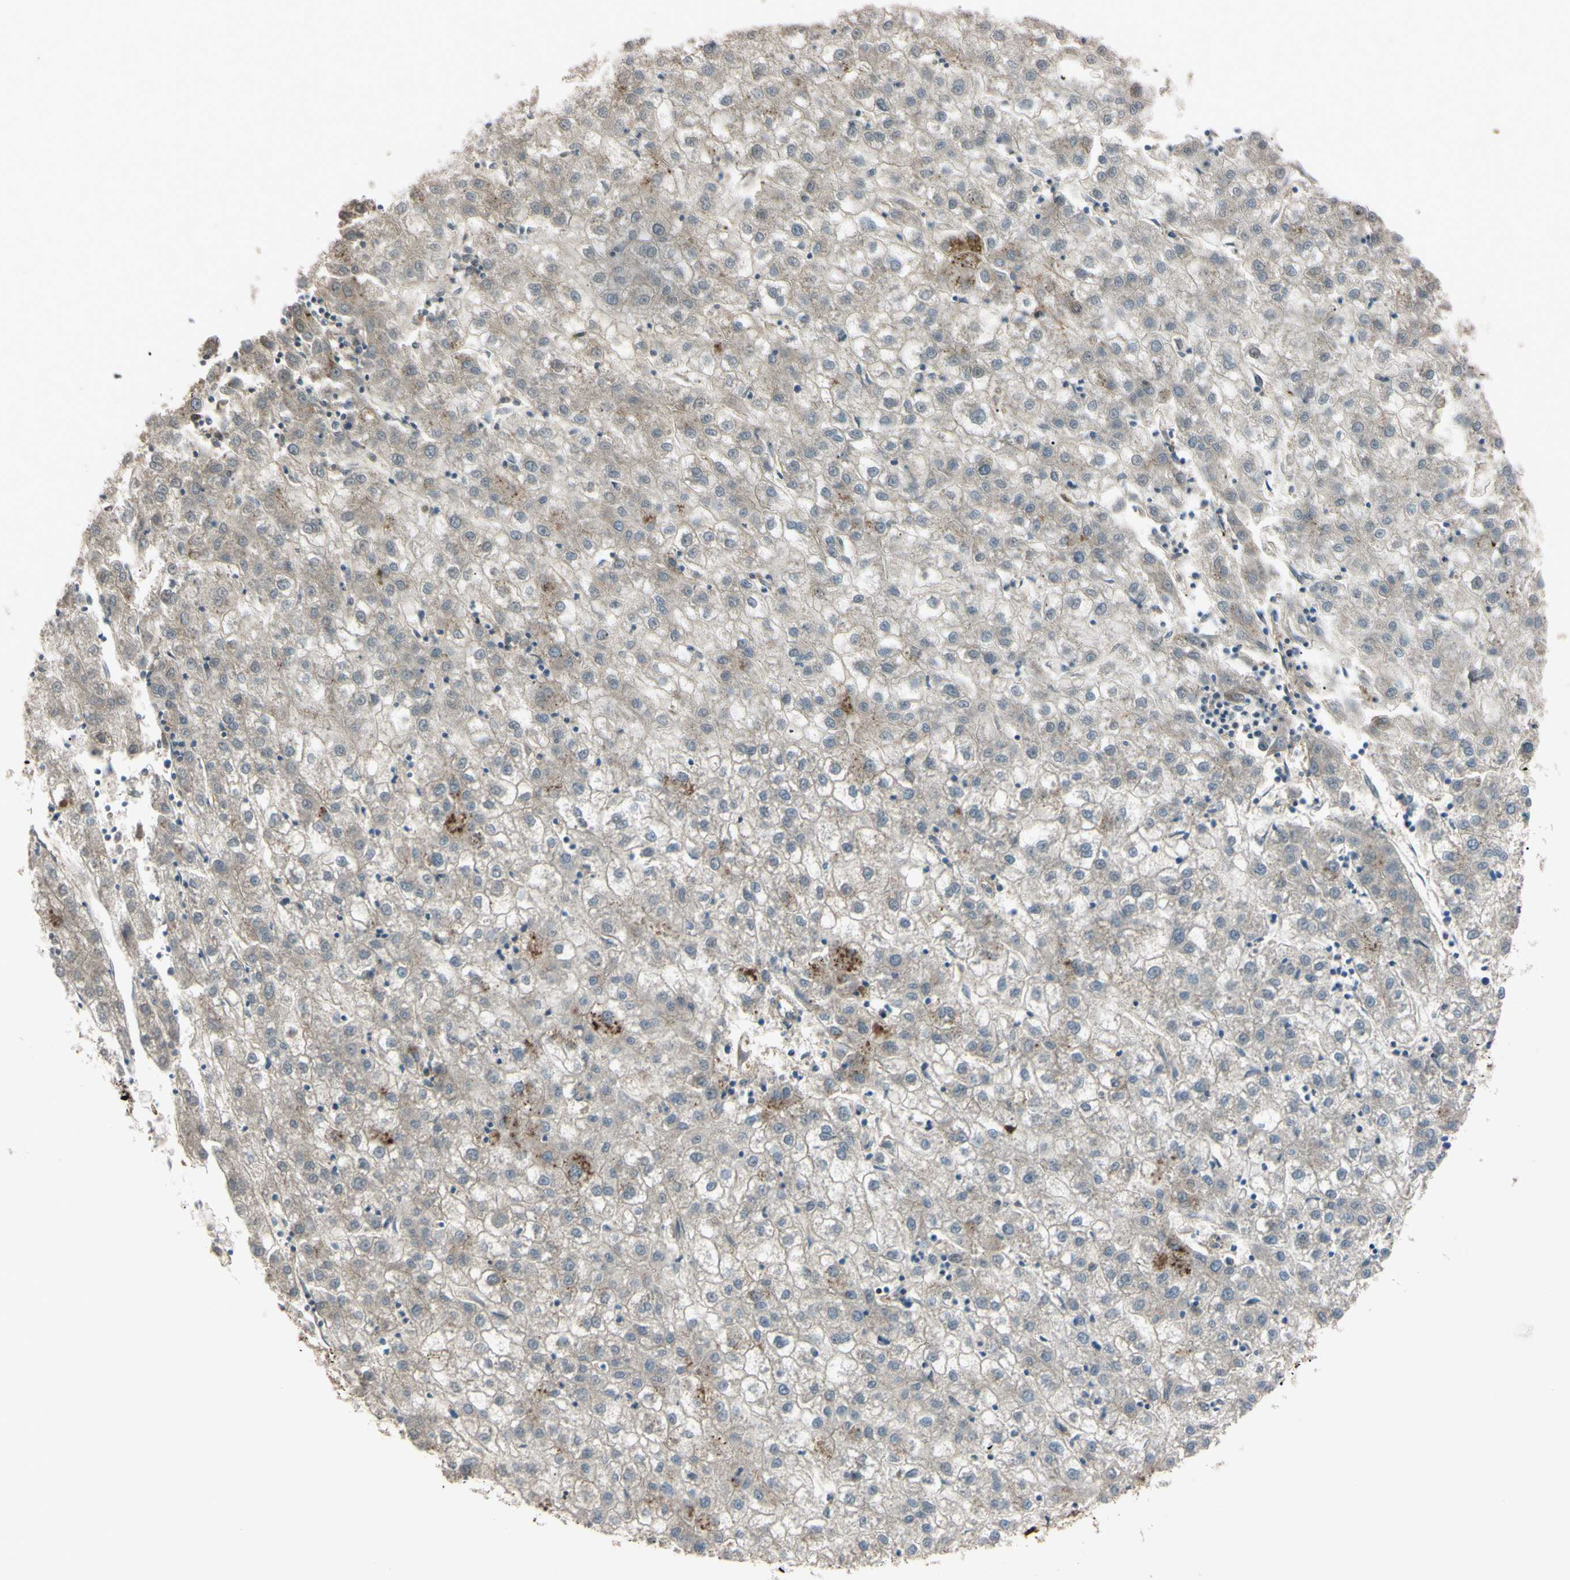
{"staining": {"intensity": "weak", "quantity": "25%-75%", "location": "cytoplasmic/membranous"}, "tissue": "liver cancer", "cell_type": "Tumor cells", "image_type": "cancer", "snomed": [{"axis": "morphology", "description": "Carcinoma, Hepatocellular, NOS"}, {"axis": "topography", "description": "Liver"}], "caption": "IHC histopathology image of neoplastic tissue: human liver hepatocellular carcinoma stained using immunohistochemistry (IHC) demonstrates low levels of weak protein expression localized specifically in the cytoplasmic/membranous of tumor cells, appearing as a cytoplasmic/membranous brown color.", "gene": "PTPN12", "patient": {"sex": "male", "age": 72}}